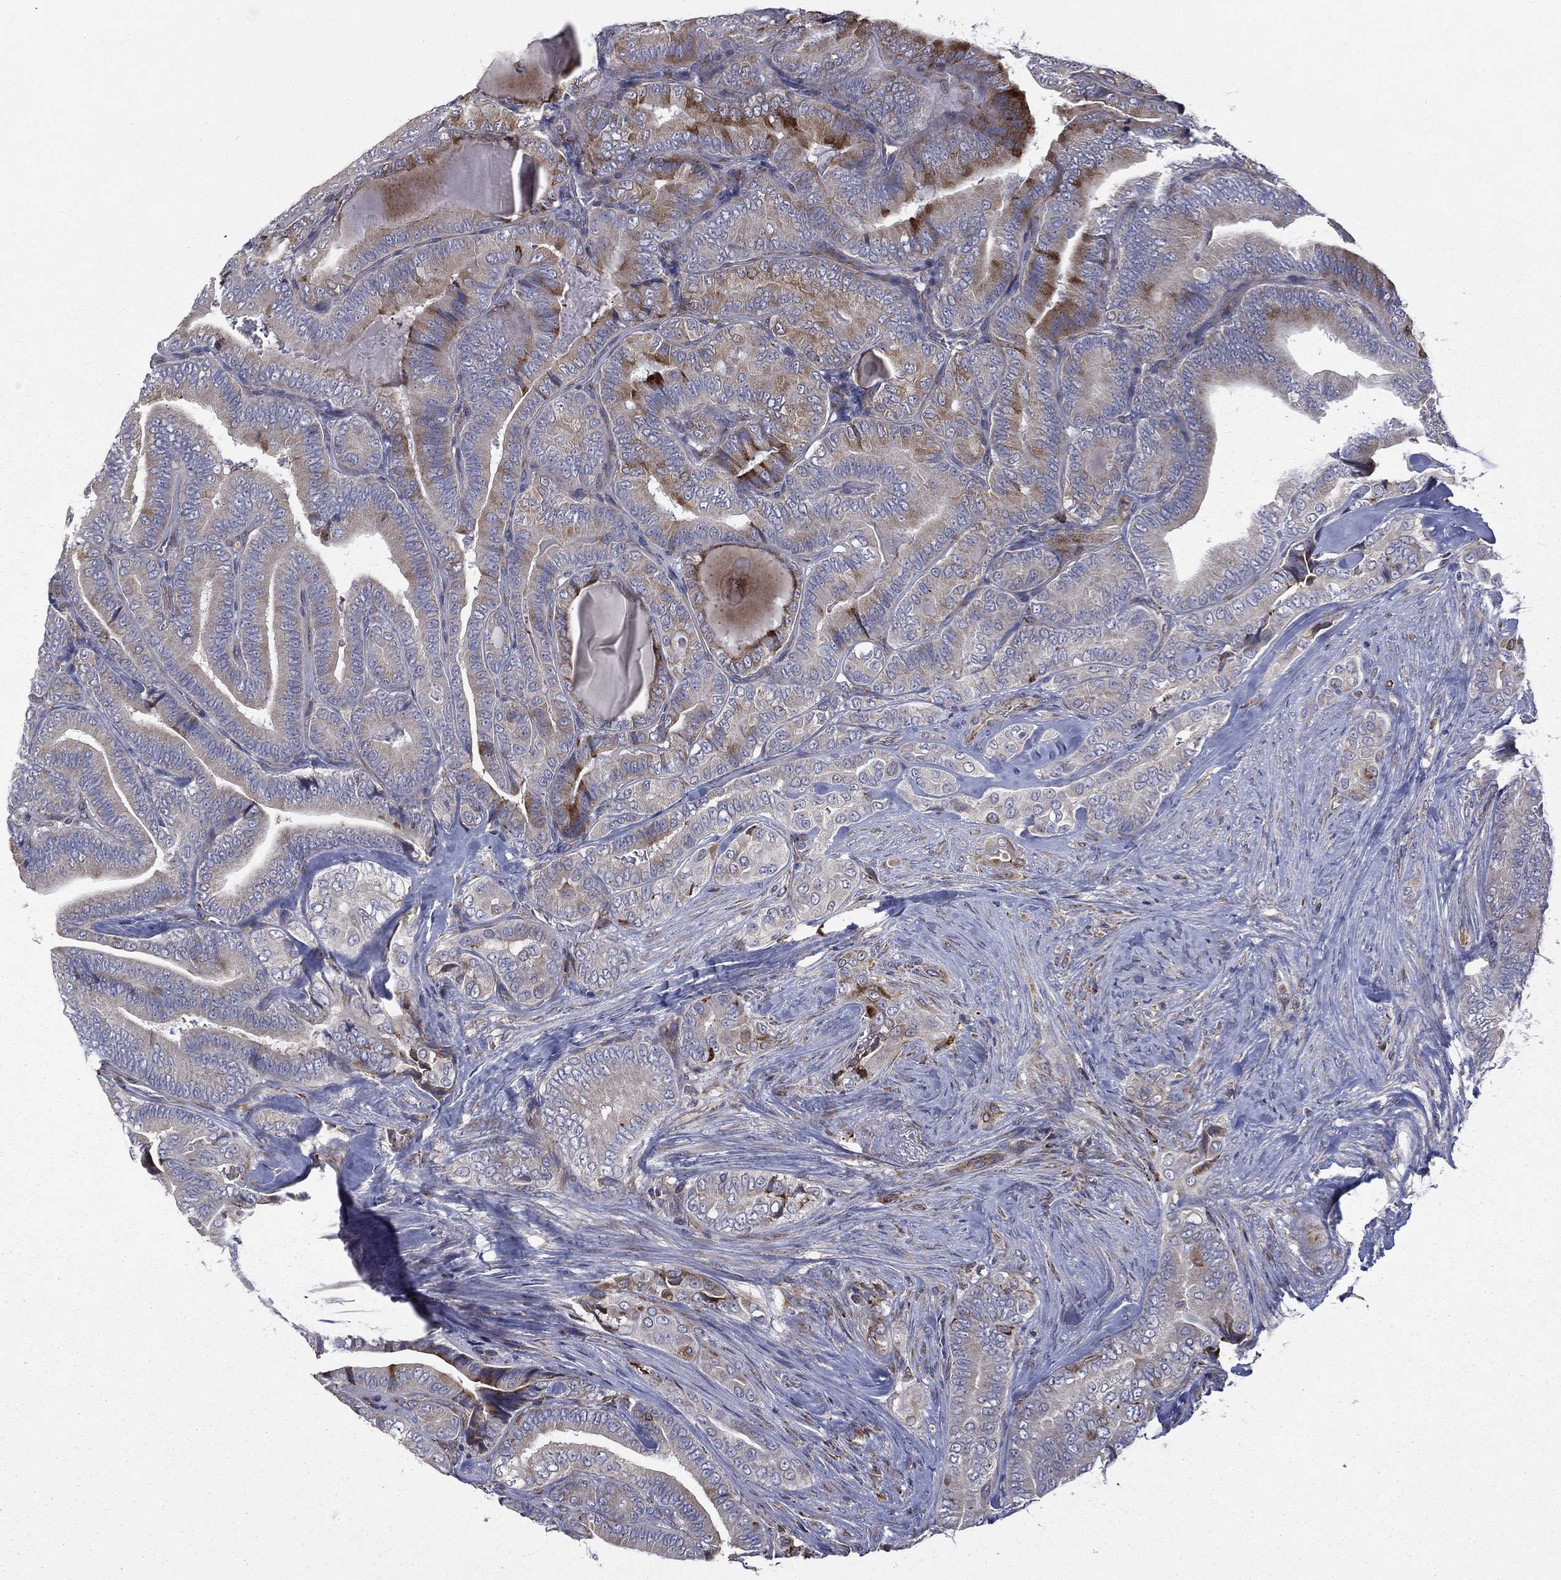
{"staining": {"intensity": "moderate", "quantity": "<25%", "location": "cytoplasmic/membranous"}, "tissue": "thyroid cancer", "cell_type": "Tumor cells", "image_type": "cancer", "snomed": [{"axis": "morphology", "description": "Papillary adenocarcinoma, NOS"}, {"axis": "topography", "description": "Thyroid gland"}], "caption": "About <25% of tumor cells in human thyroid papillary adenocarcinoma display moderate cytoplasmic/membranous protein staining as visualized by brown immunohistochemical staining.", "gene": "C20orf96", "patient": {"sex": "male", "age": 61}}